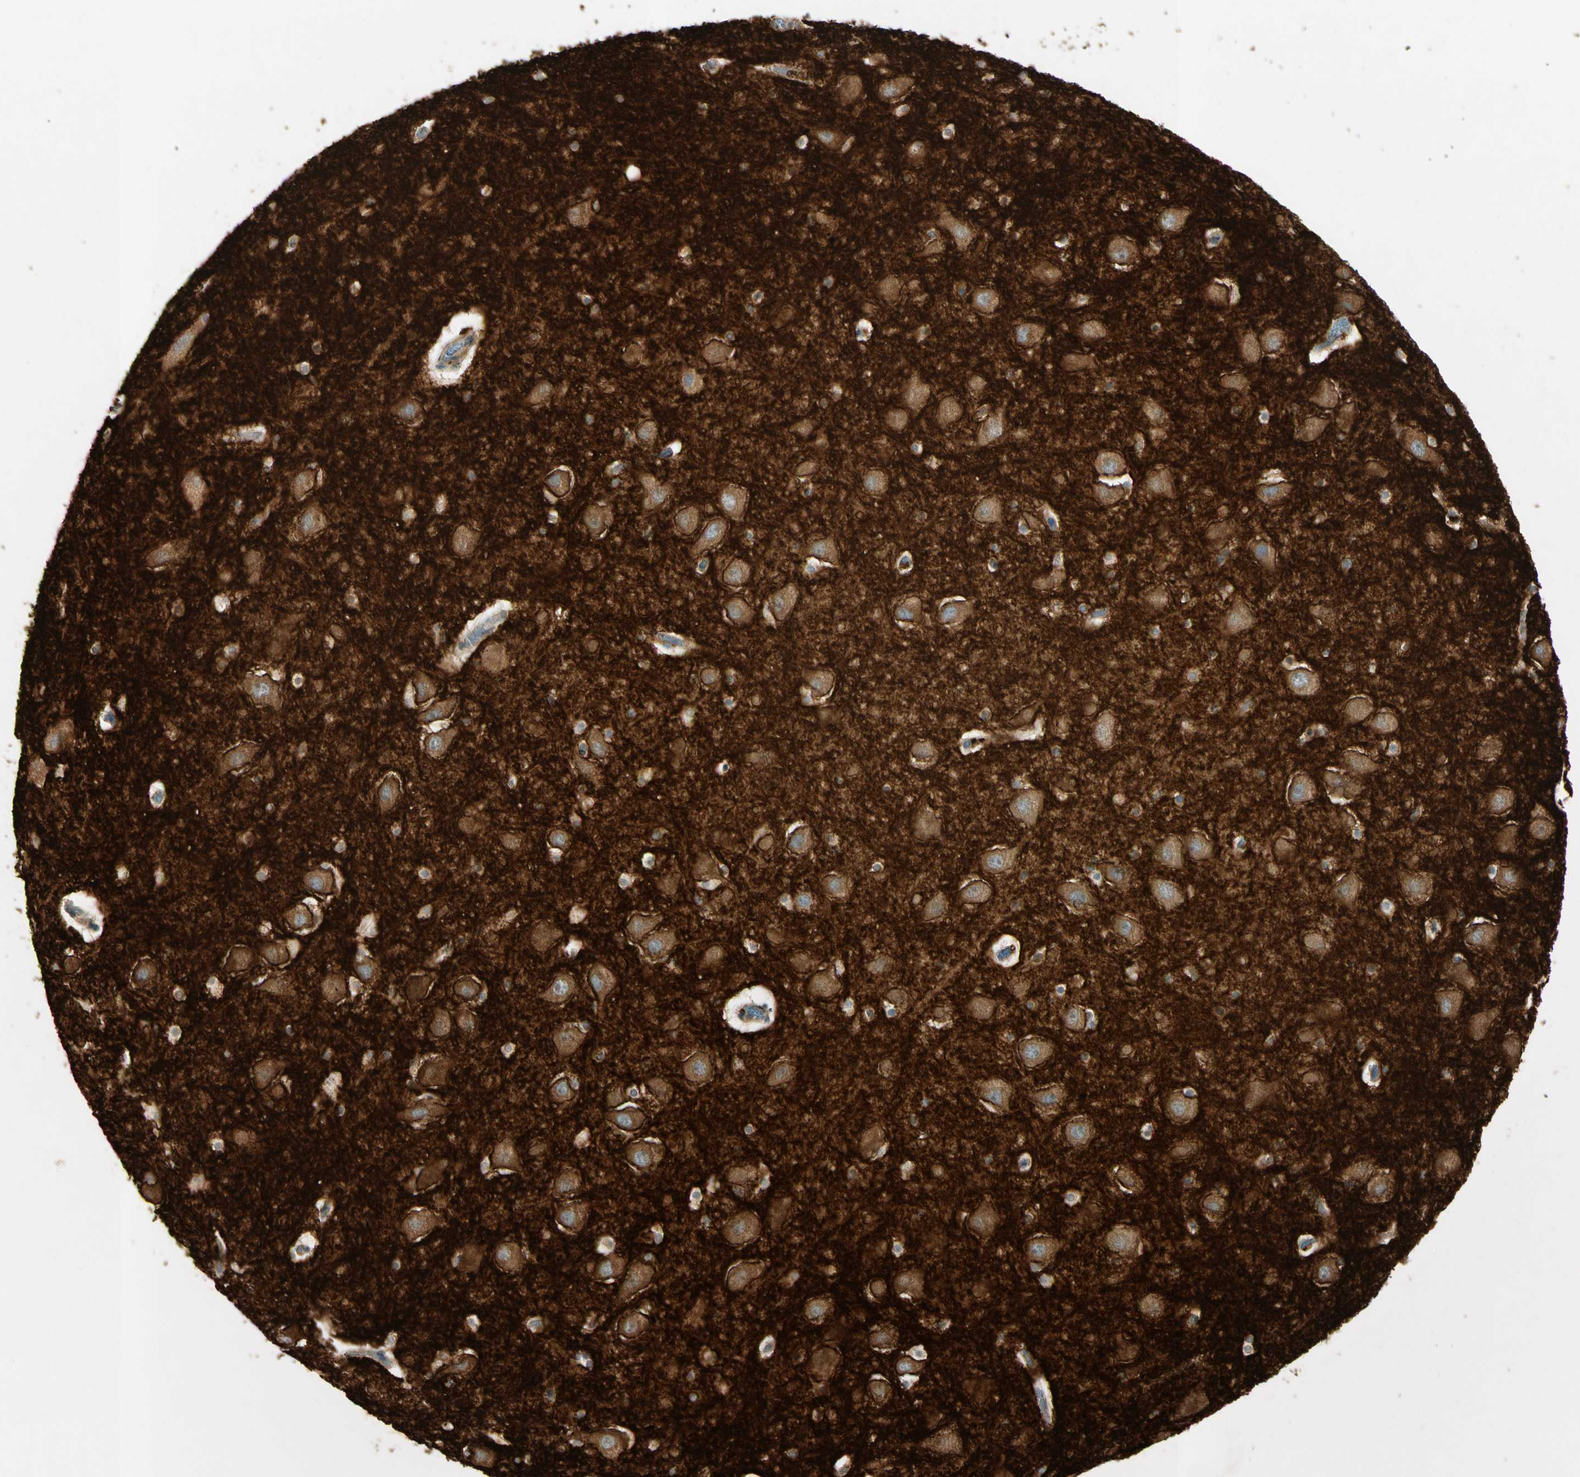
{"staining": {"intensity": "moderate", "quantity": ">75%", "location": "cytoplasmic/membranous"}, "tissue": "hippocampus", "cell_type": "Glial cells", "image_type": "normal", "snomed": [{"axis": "morphology", "description": "Normal tissue, NOS"}, {"axis": "topography", "description": "Hippocampus"}], "caption": "Immunohistochemistry (DAB) staining of benign hippocampus displays moderate cytoplasmic/membranous protein expression in approximately >75% of glial cells. Immunohistochemistry stains the protein in brown and the nuclei are stained blue.", "gene": "ICAM5", "patient": {"sex": "male", "age": 45}}